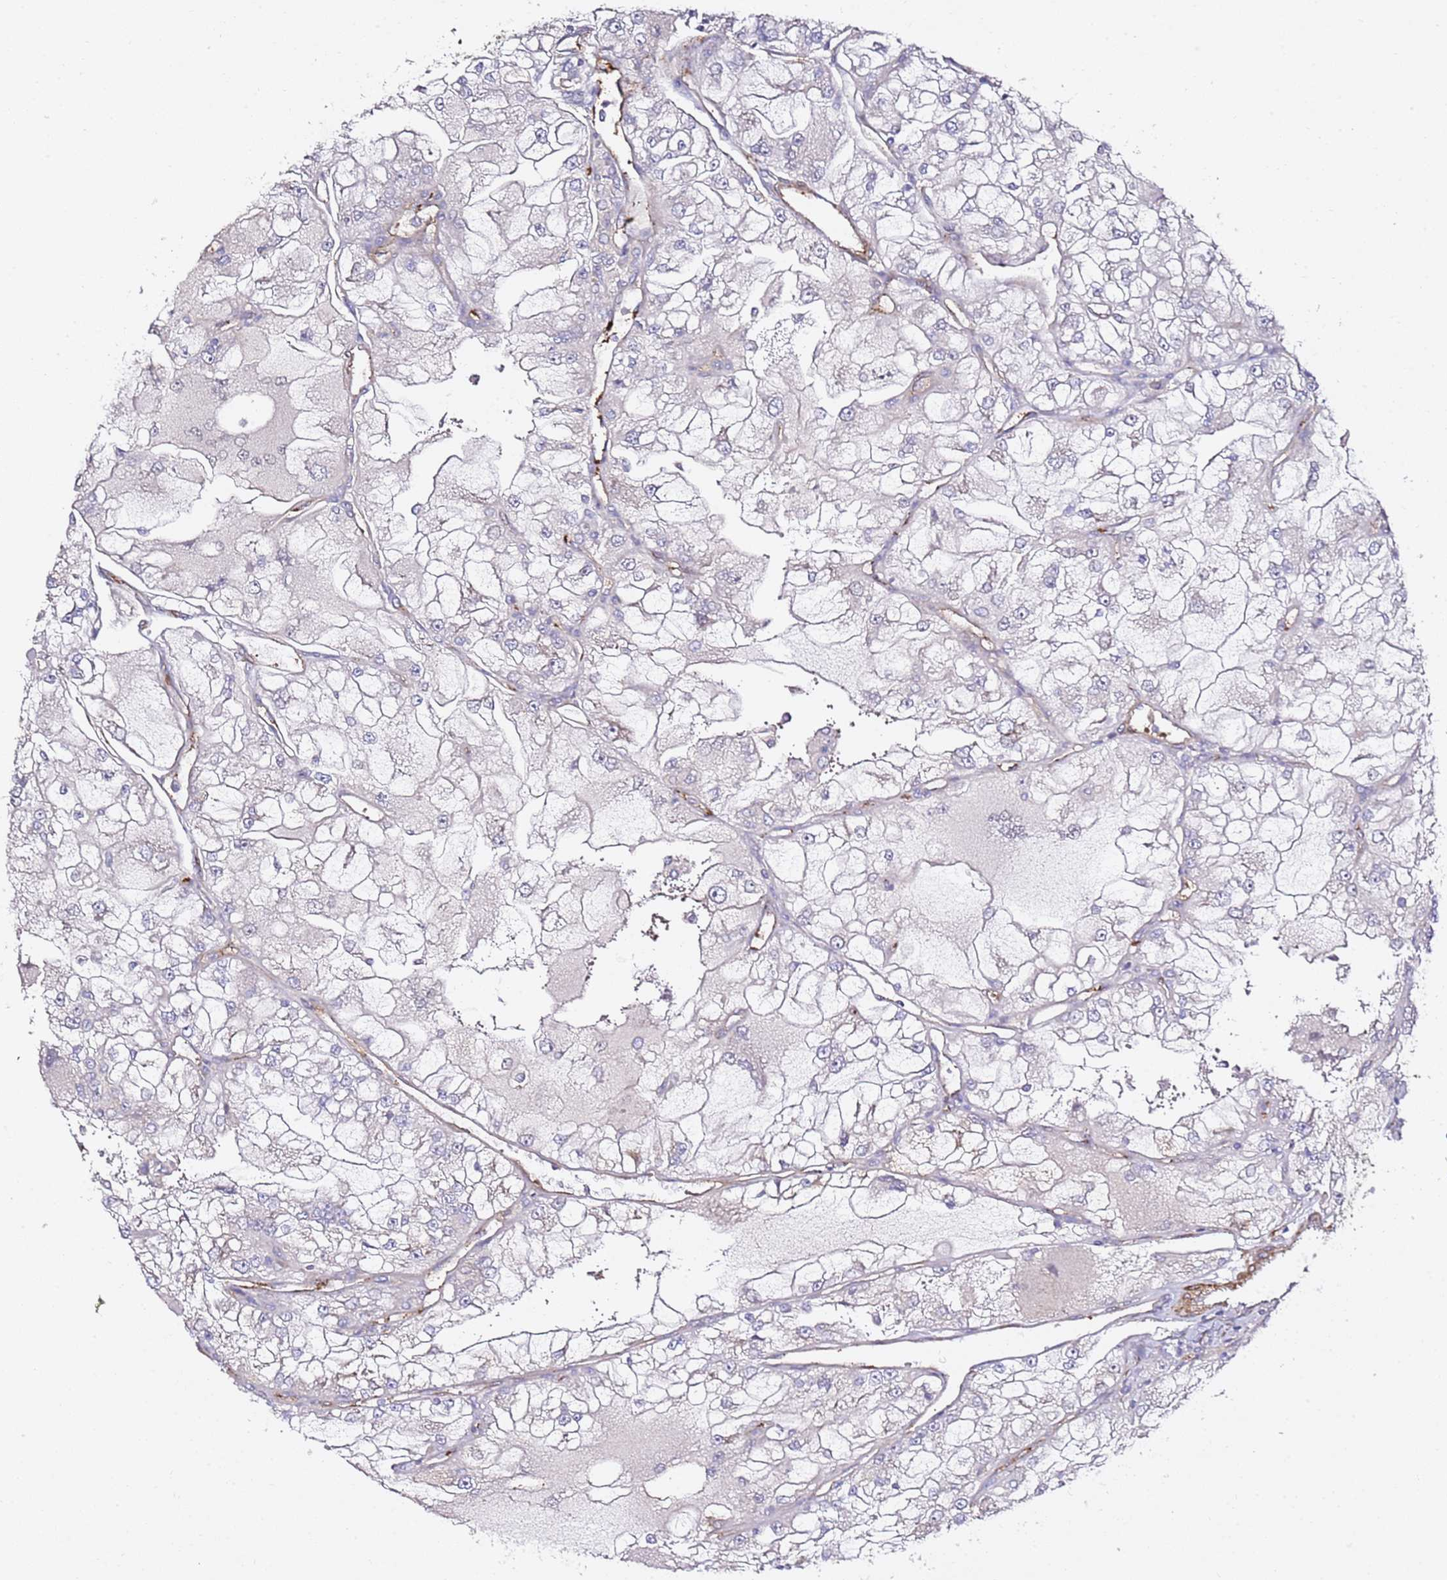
{"staining": {"intensity": "negative", "quantity": "none", "location": "none"}, "tissue": "renal cancer", "cell_type": "Tumor cells", "image_type": "cancer", "snomed": [{"axis": "morphology", "description": "Adenocarcinoma, NOS"}, {"axis": "topography", "description": "Kidney"}], "caption": "IHC image of neoplastic tissue: human adenocarcinoma (renal) stained with DAB (3,3'-diaminobenzidine) shows no significant protein positivity in tumor cells.", "gene": "EPS8L1", "patient": {"sex": "female", "age": 72}}